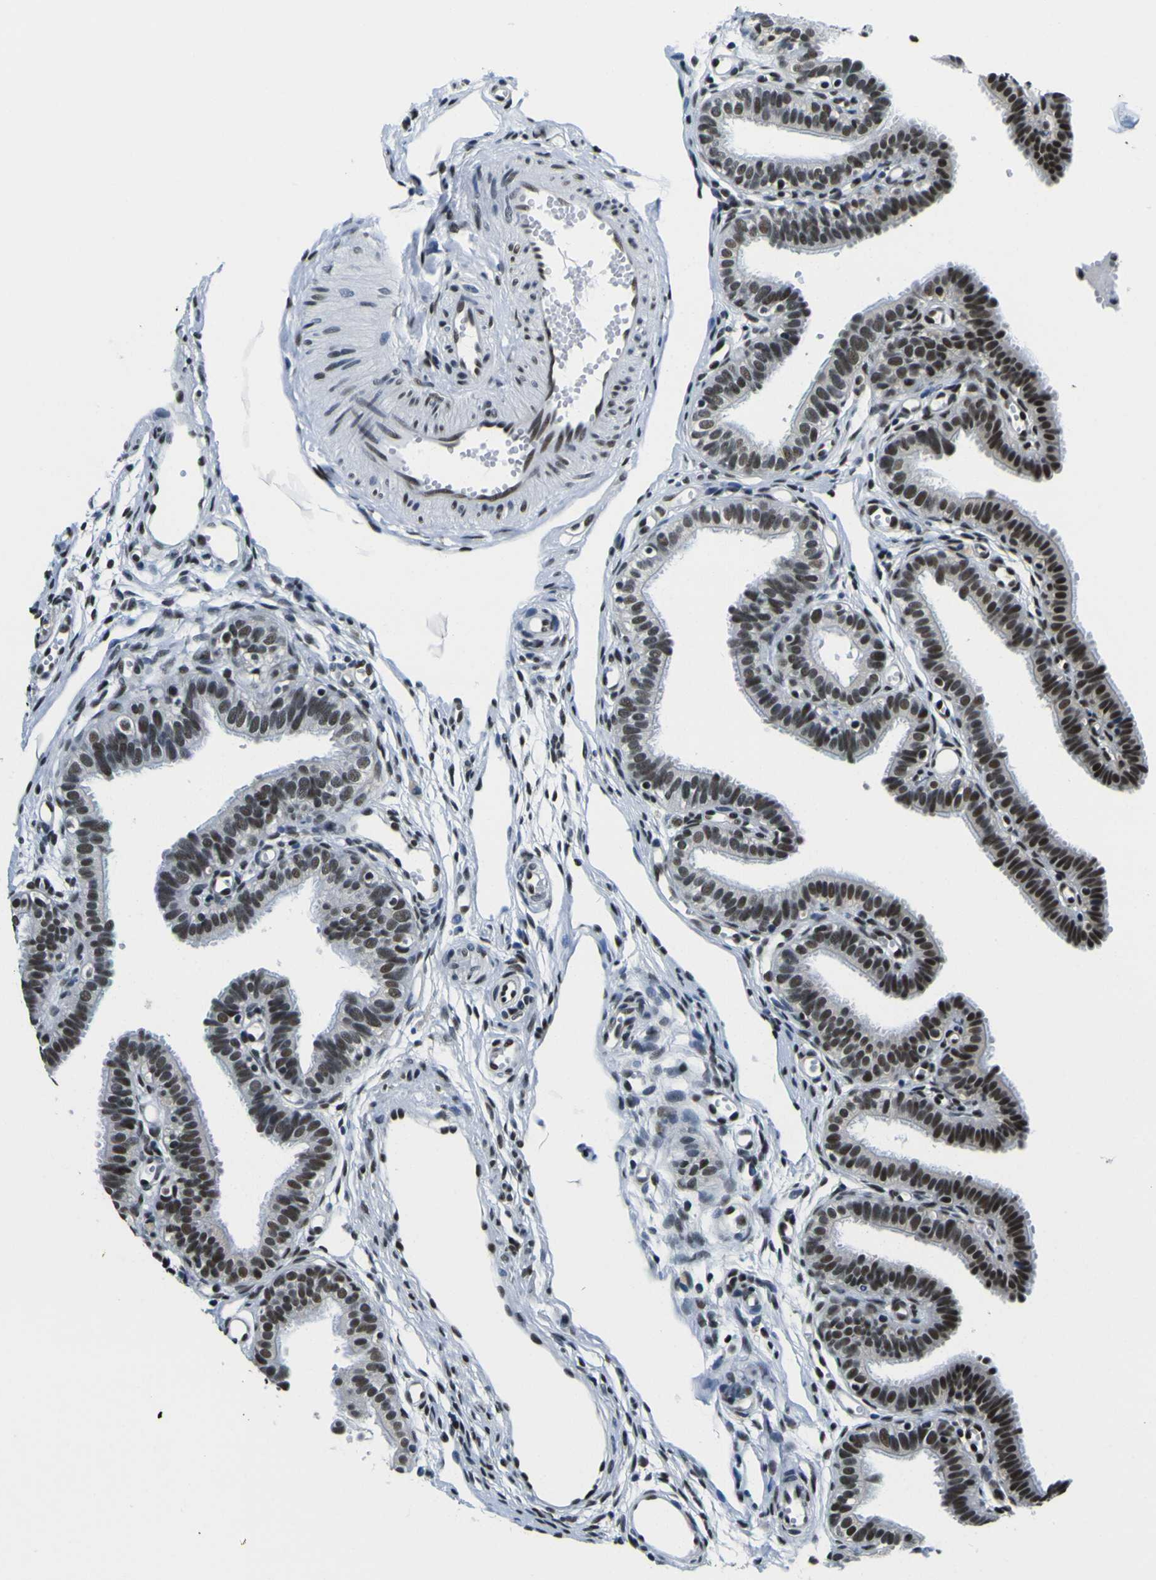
{"staining": {"intensity": "moderate", "quantity": ">75%", "location": "nuclear"}, "tissue": "fallopian tube", "cell_type": "Glandular cells", "image_type": "normal", "snomed": [{"axis": "morphology", "description": "Normal tissue, NOS"}, {"axis": "topography", "description": "Fallopian tube"}, {"axis": "topography", "description": "Placenta"}], "caption": "Protein expression analysis of benign human fallopian tube reveals moderate nuclear positivity in about >75% of glandular cells. (Stains: DAB (3,3'-diaminobenzidine) in brown, nuclei in blue, Microscopy: brightfield microscopy at high magnification).", "gene": "SP1", "patient": {"sex": "female", "age": 34}}